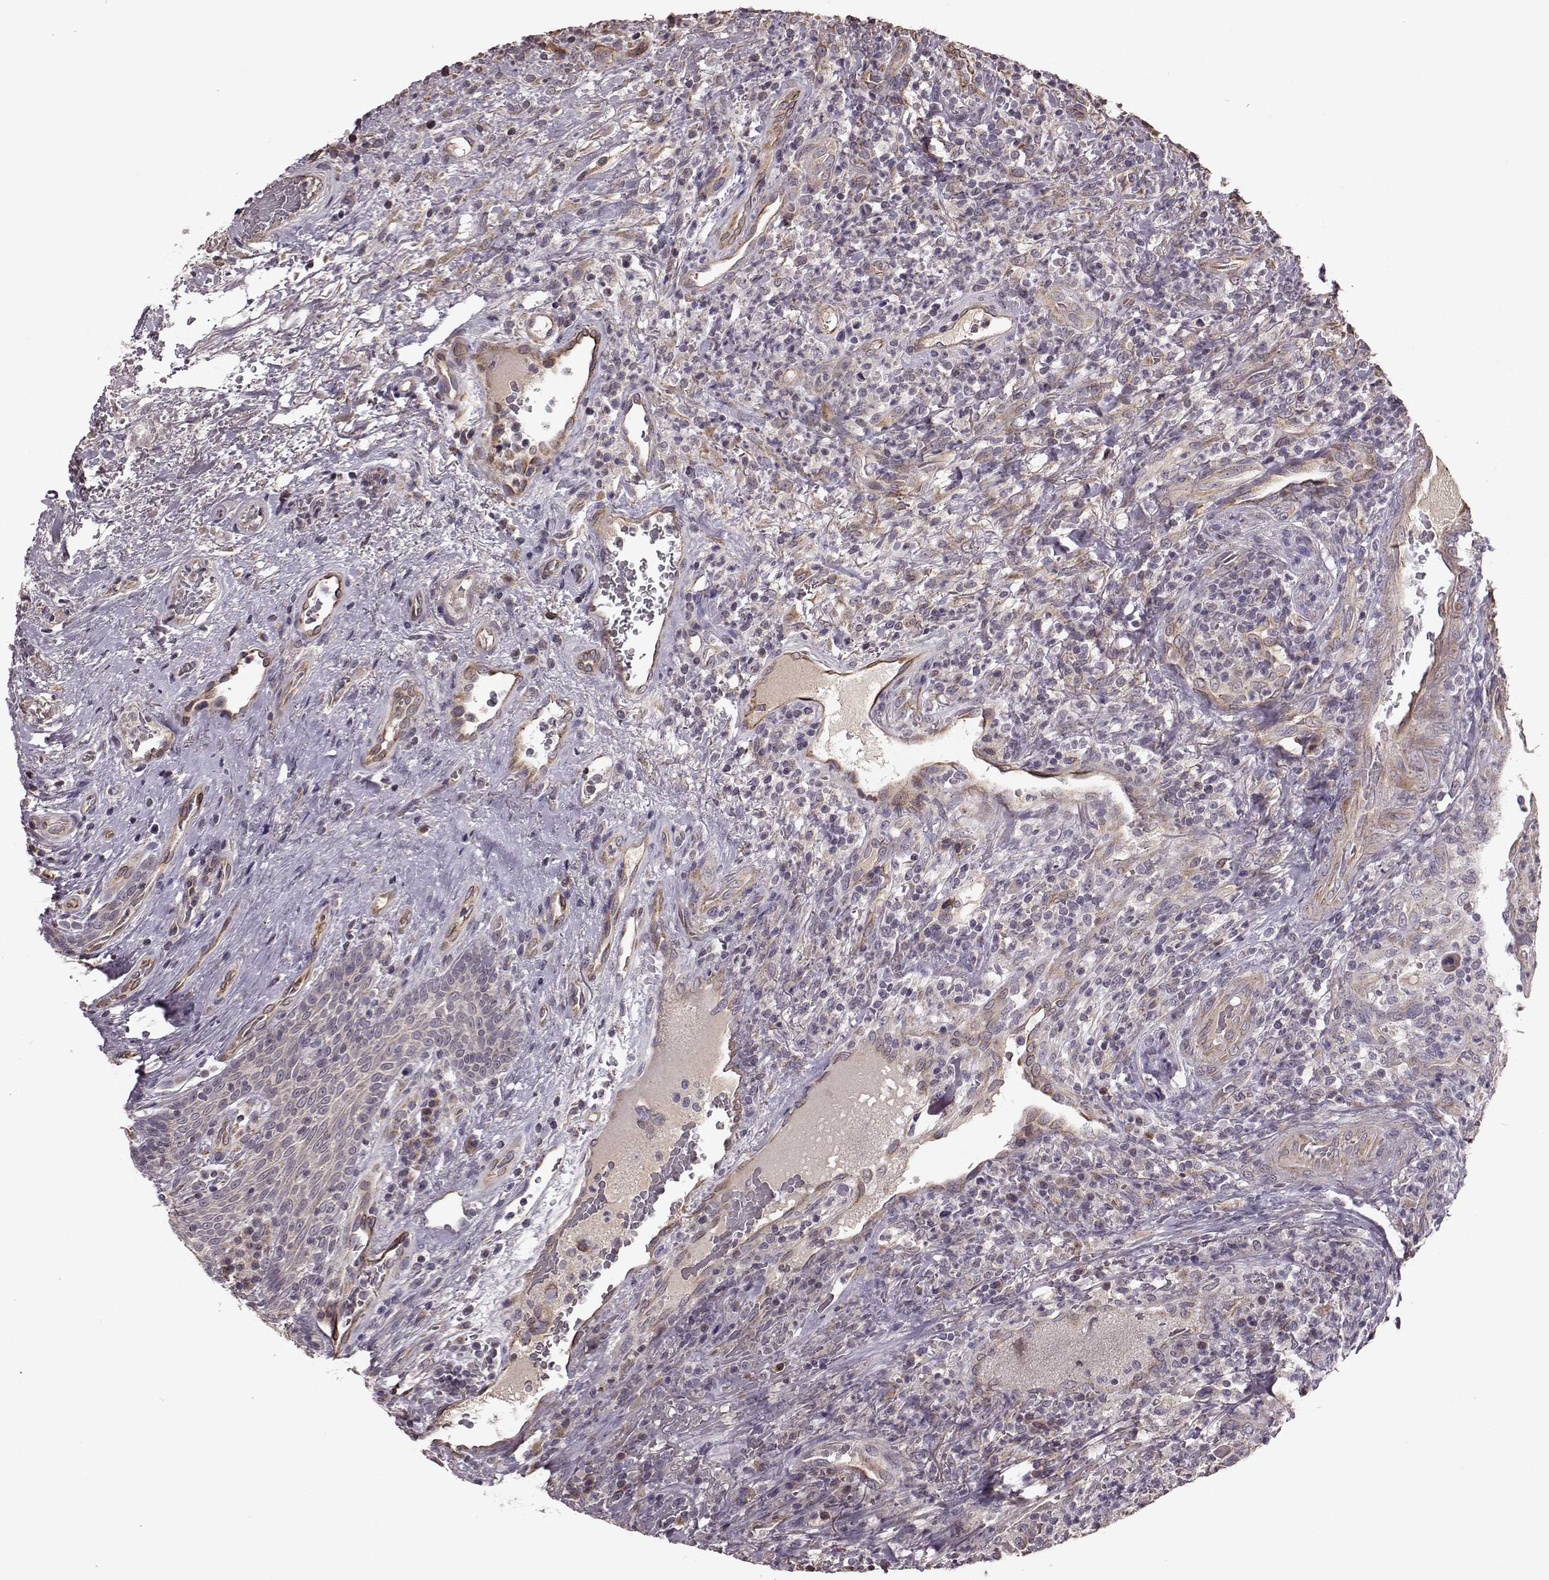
{"staining": {"intensity": "weak", "quantity": "25%-75%", "location": "cytoplasmic/membranous"}, "tissue": "head and neck cancer", "cell_type": "Tumor cells", "image_type": "cancer", "snomed": [{"axis": "morphology", "description": "Squamous cell carcinoma, NOS"}, {"axis": "topography", "description": "Head-Neck"}], "caption": "A micrograph of head and neck cancer stained for a protein shows weak cytoplasmic/membranous brown staining in tumor cells. (Brightfield microscopy of DAB IHC at high magnification).", "gene": "NTF3", "patient": {"sex": "male", "age": 69}}